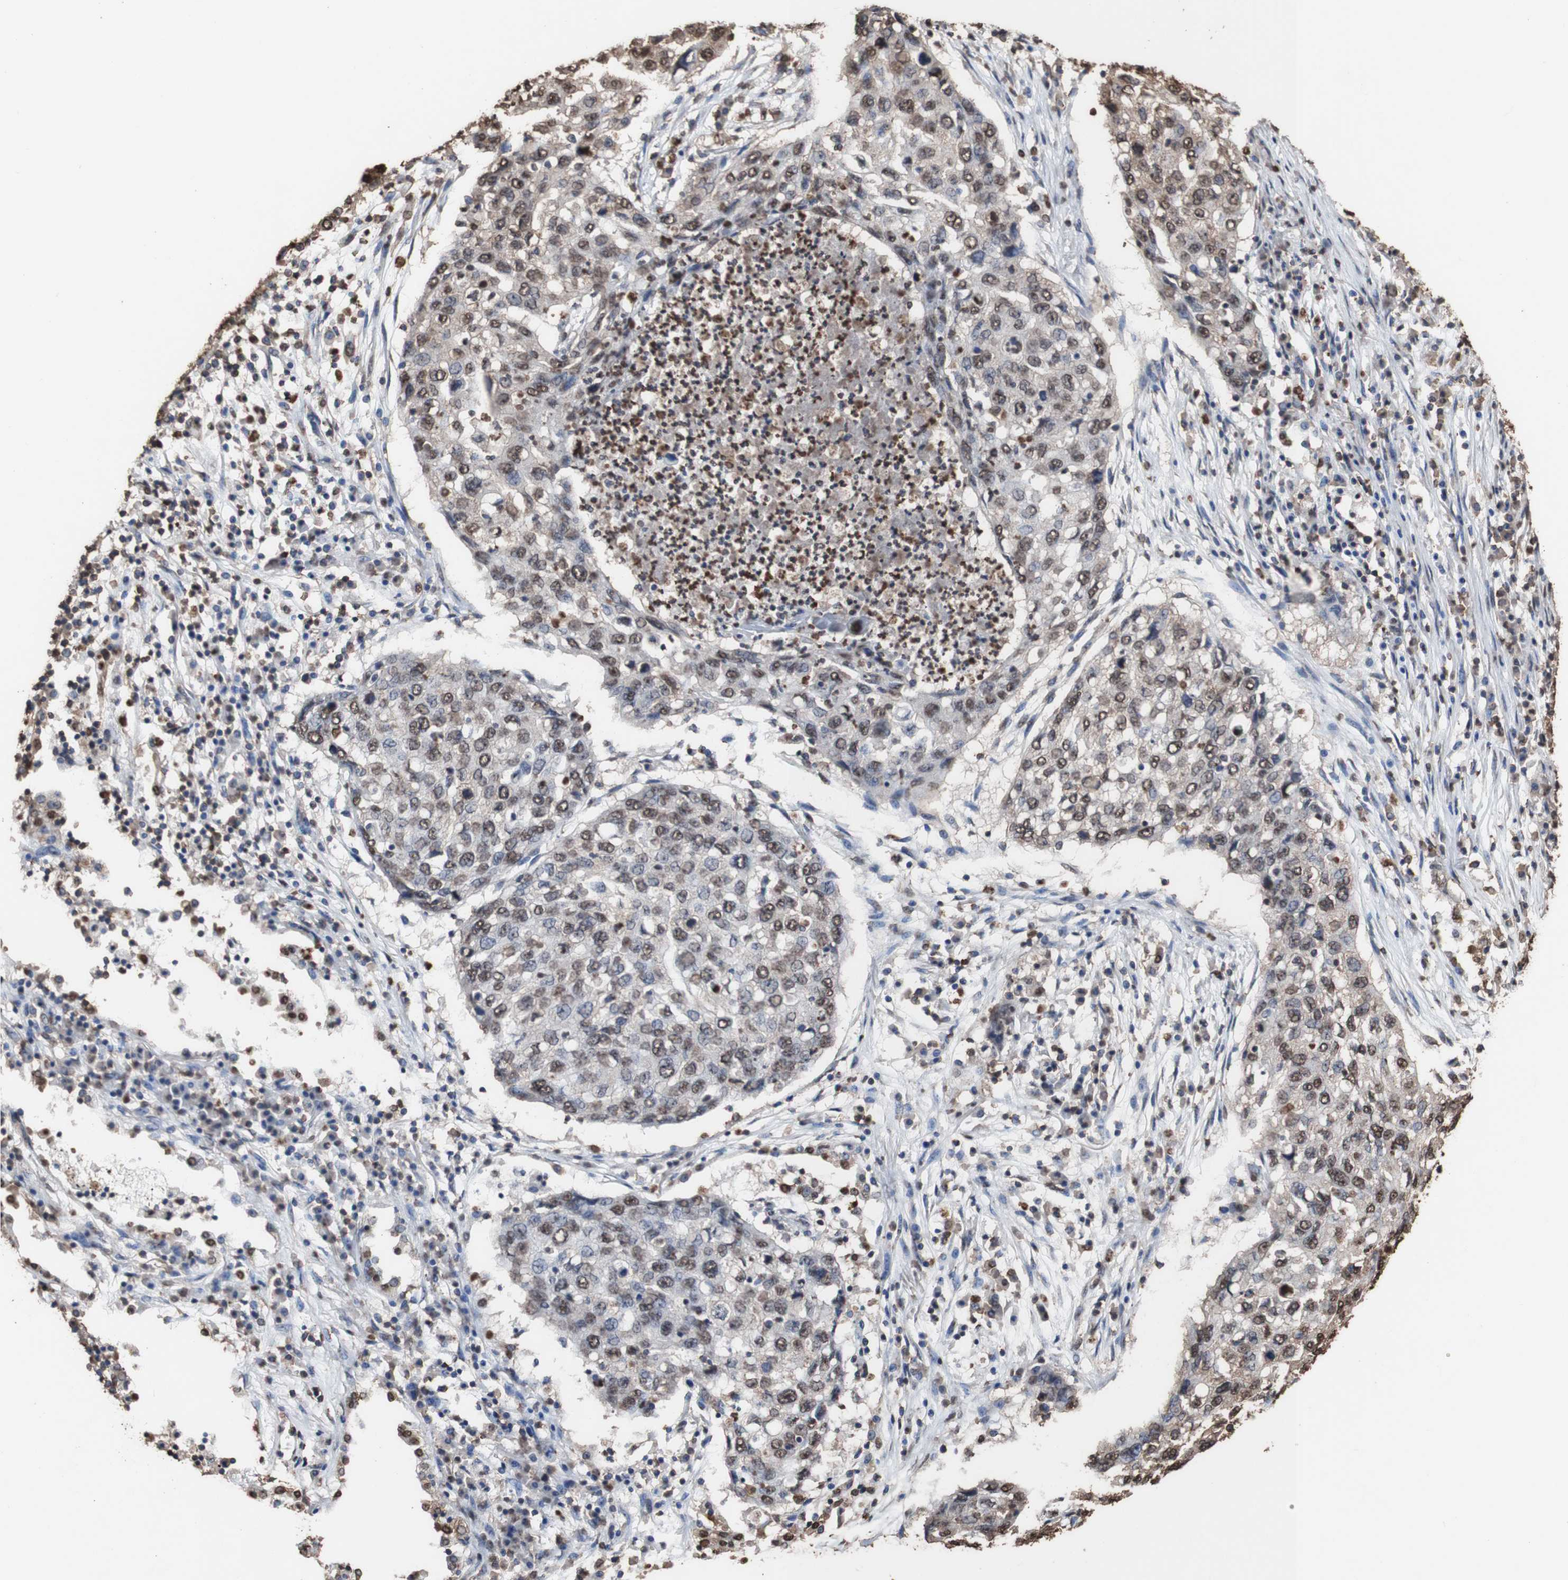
{"staining": {"intensity": "moderate", "quantity": ">75%", "location": "cytoplasmic/membranous,nuclear"}, "tissue": "lung cancer", "cell_type": "Tumor cells", "image_type": "cancer", "snomed": [{"axis": "morphology", "description": "Squamous cell carcinoma, NOS"}, {"axis": "topography", "description": "Lung"}], "caption": "High-magnification brightfield microscopy of squamous cell carcinoma (lung) stained with DAB (3,3'-diaminobenzidine) (brown) and counterstained with hematoxylin (blue). tumor cells exhibit moderate cytoplasmic/membranous and nuclear staining is seen in about>75% of cells.", "gene": "PIDD1", "patient": {"sex": "female", "age": 63}}